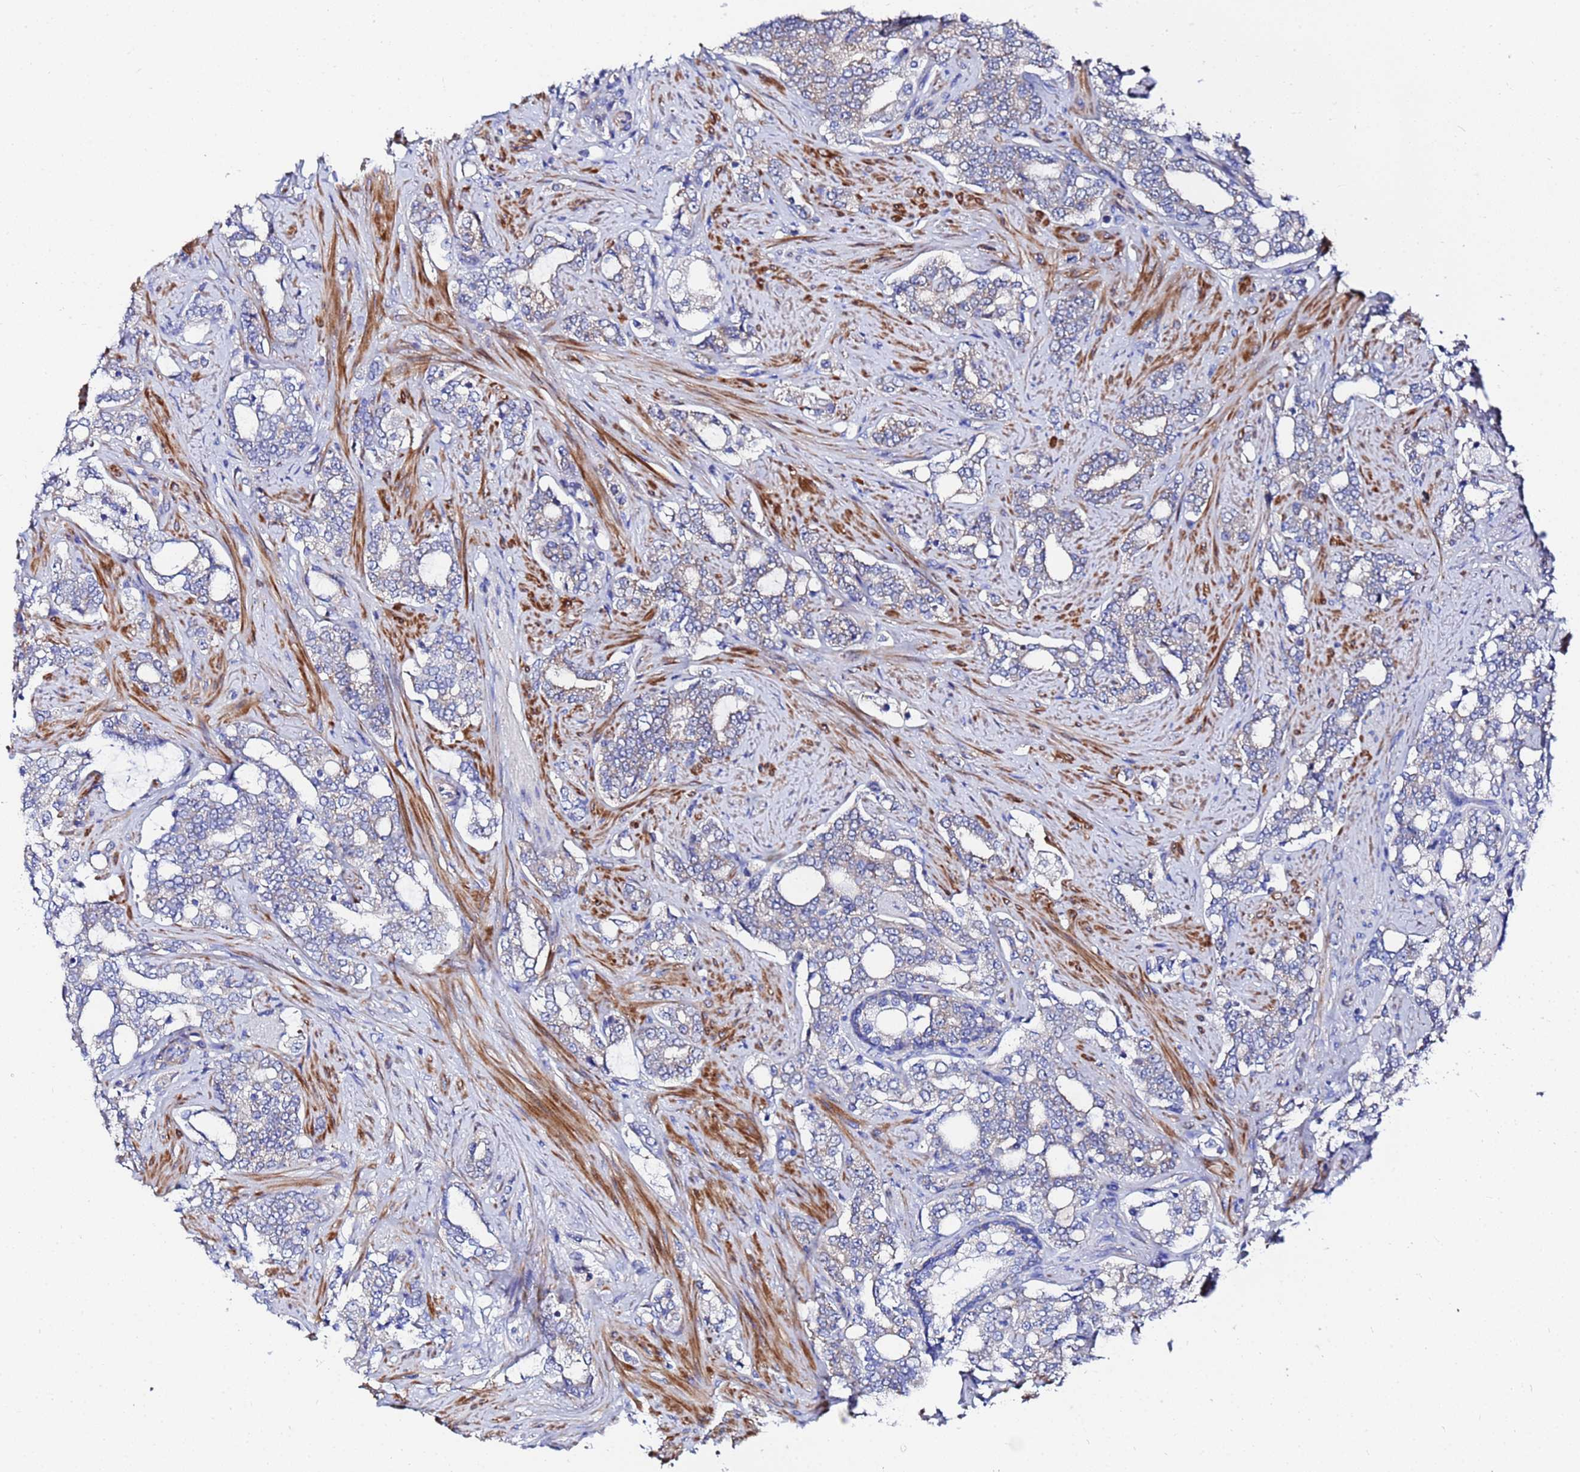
{"staining": {"intensity": "negative", "quantity": "none", "location": "none"}, "tissue": "prostate cancer", "cell_type": "Tumor cells", "image_type": "cancer", "snomed": [{"axis": "morphology", "description": "Adenocarcinoma, High grade"}, {"axis": "topography", "description": "Prostate"}], "caption": "Protein analysis of prostate adenocarcinoma (high-grade) reveals no significant positivity in tumor cells.", "gene": "FAHD2A", "patient": {"sex": "male", "age": 64}}